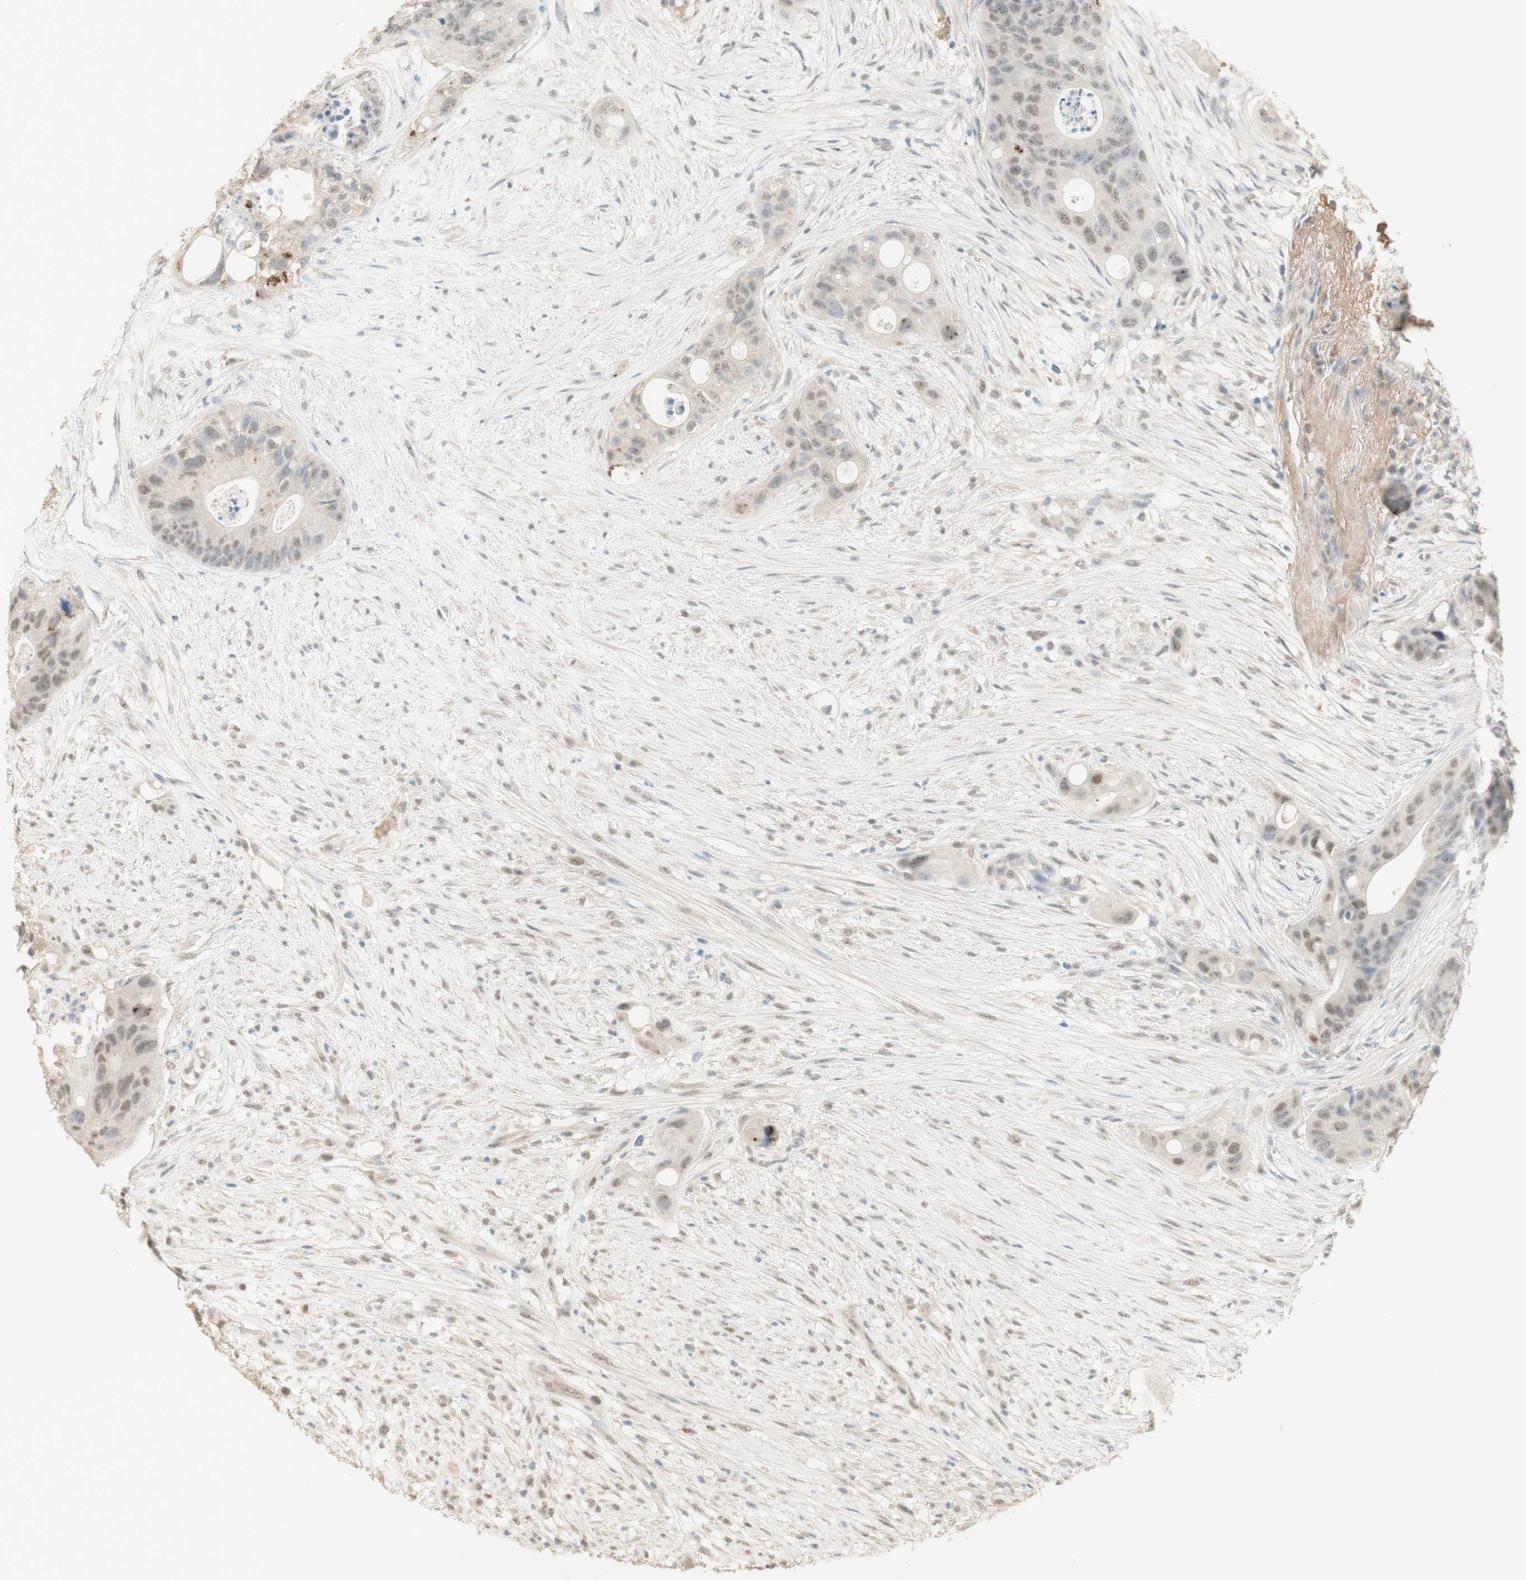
{"staining": {"intensity": "weak", "quantity": "25%-75%", "location": "cytoplasmic/membranous,nuclear"}, "tissue": "colorectal cancer", "cell_type": "Tumor cells", "image_type": "cancer", "snomed": [{"axis": "morphology", "description": "Adenocarcinoma, NOS"}, {"axis": "topography", "description": "Colon"}], "caption": "This is a photomicrograph of IHC staining of adenocarcinoma (colorectal), which shows weak staining in the cytoplasmic/membranous and nuclear of tumor cells.", "gene": "MUC3A", "patient": {"sex": "female", "age": 57}}